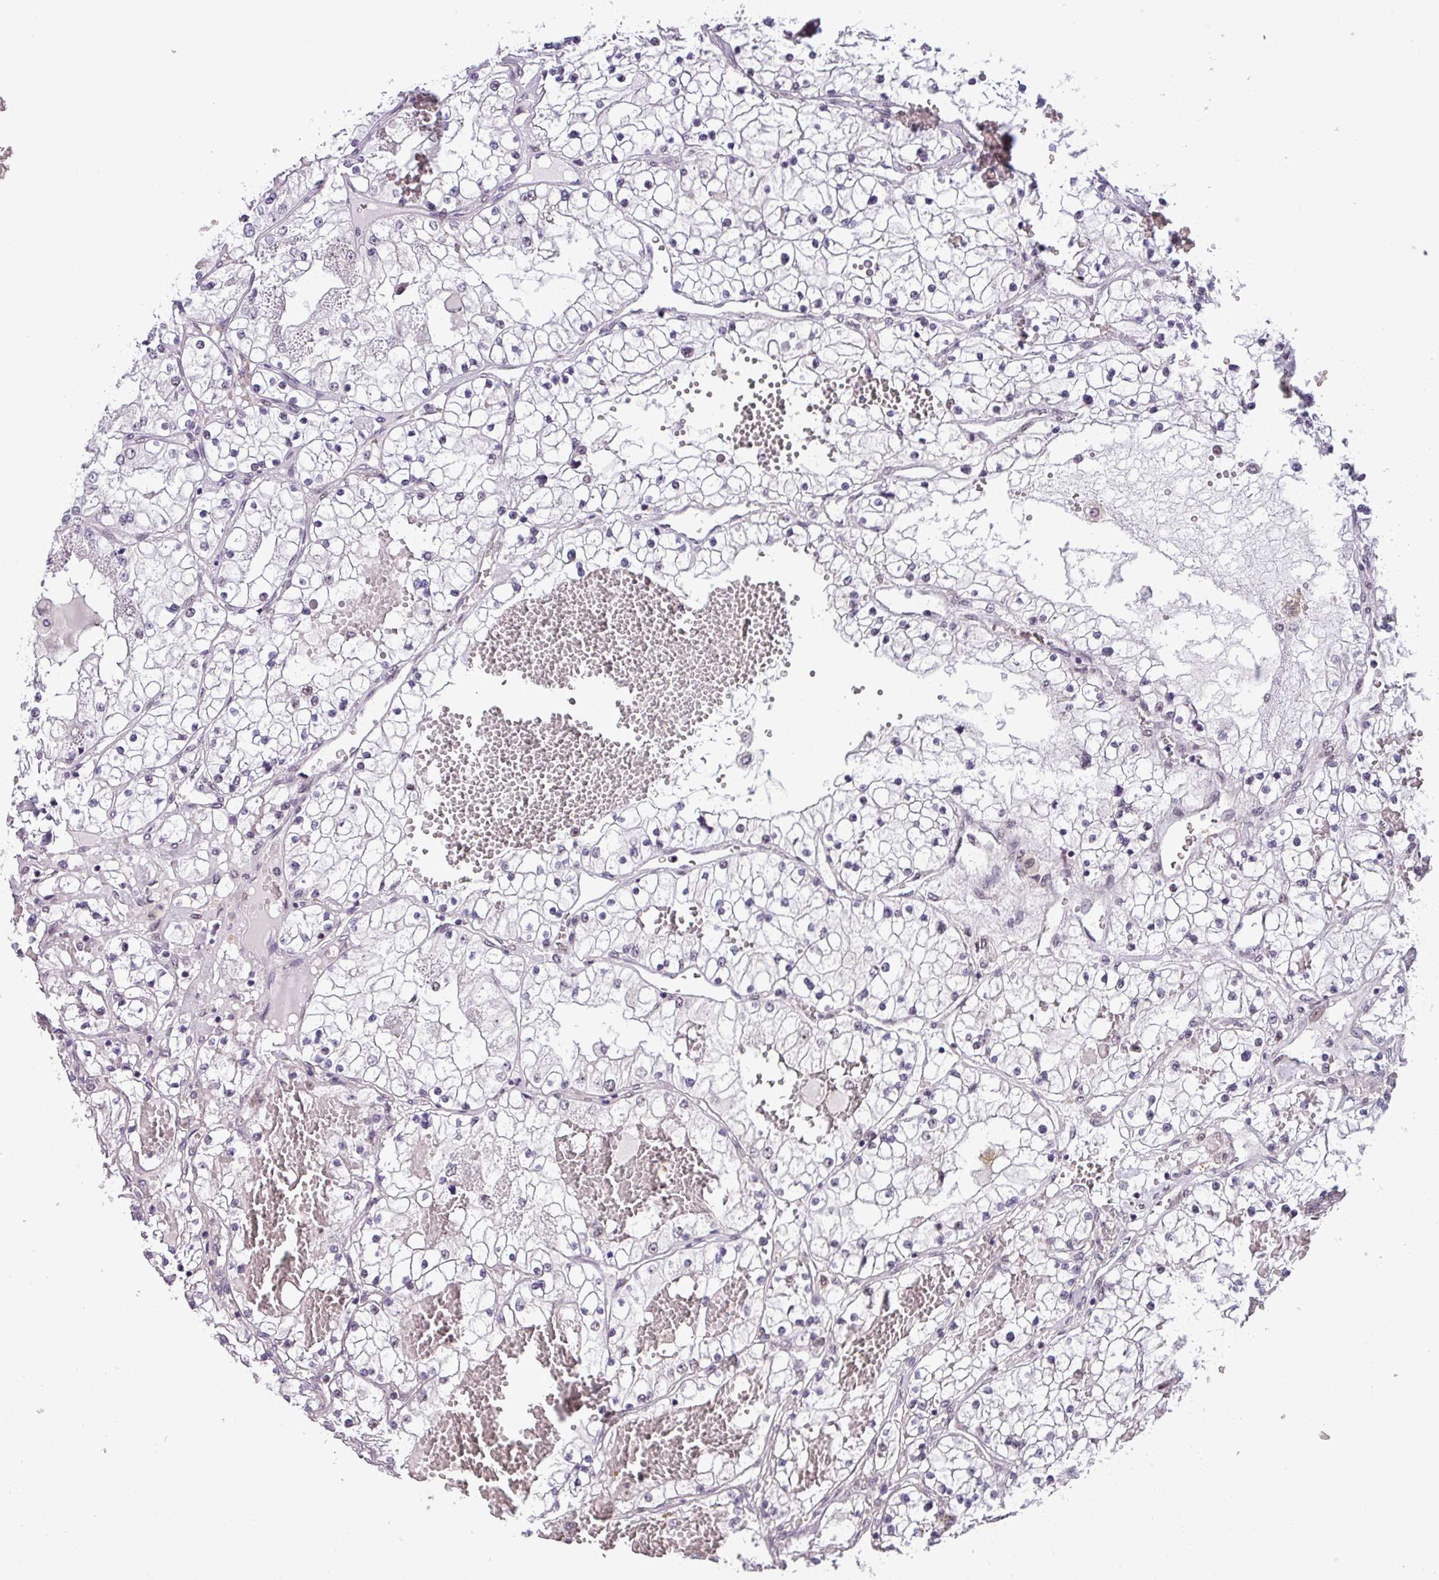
{"staining": {"intensity": "negative", "quantity": "none", "location": "none"}, "tissue": "renal cancer", "cell_type": "Tumor cells", "image_type": "cancer", "snomed": [{"axis": "morphology", "description": "Normal tissue, NOS"}, {"axis": "morphology", "description": "Adenocarcinoma, NOS"}, {"axis": "topography", "description": "Kidney"}], "caption": "A histopathology image of human adenocarcinoma (renal) is negative for staining in tumor cells.", "gene": "NPFFR1", "patient": {"sex": "male", "age": 68}}